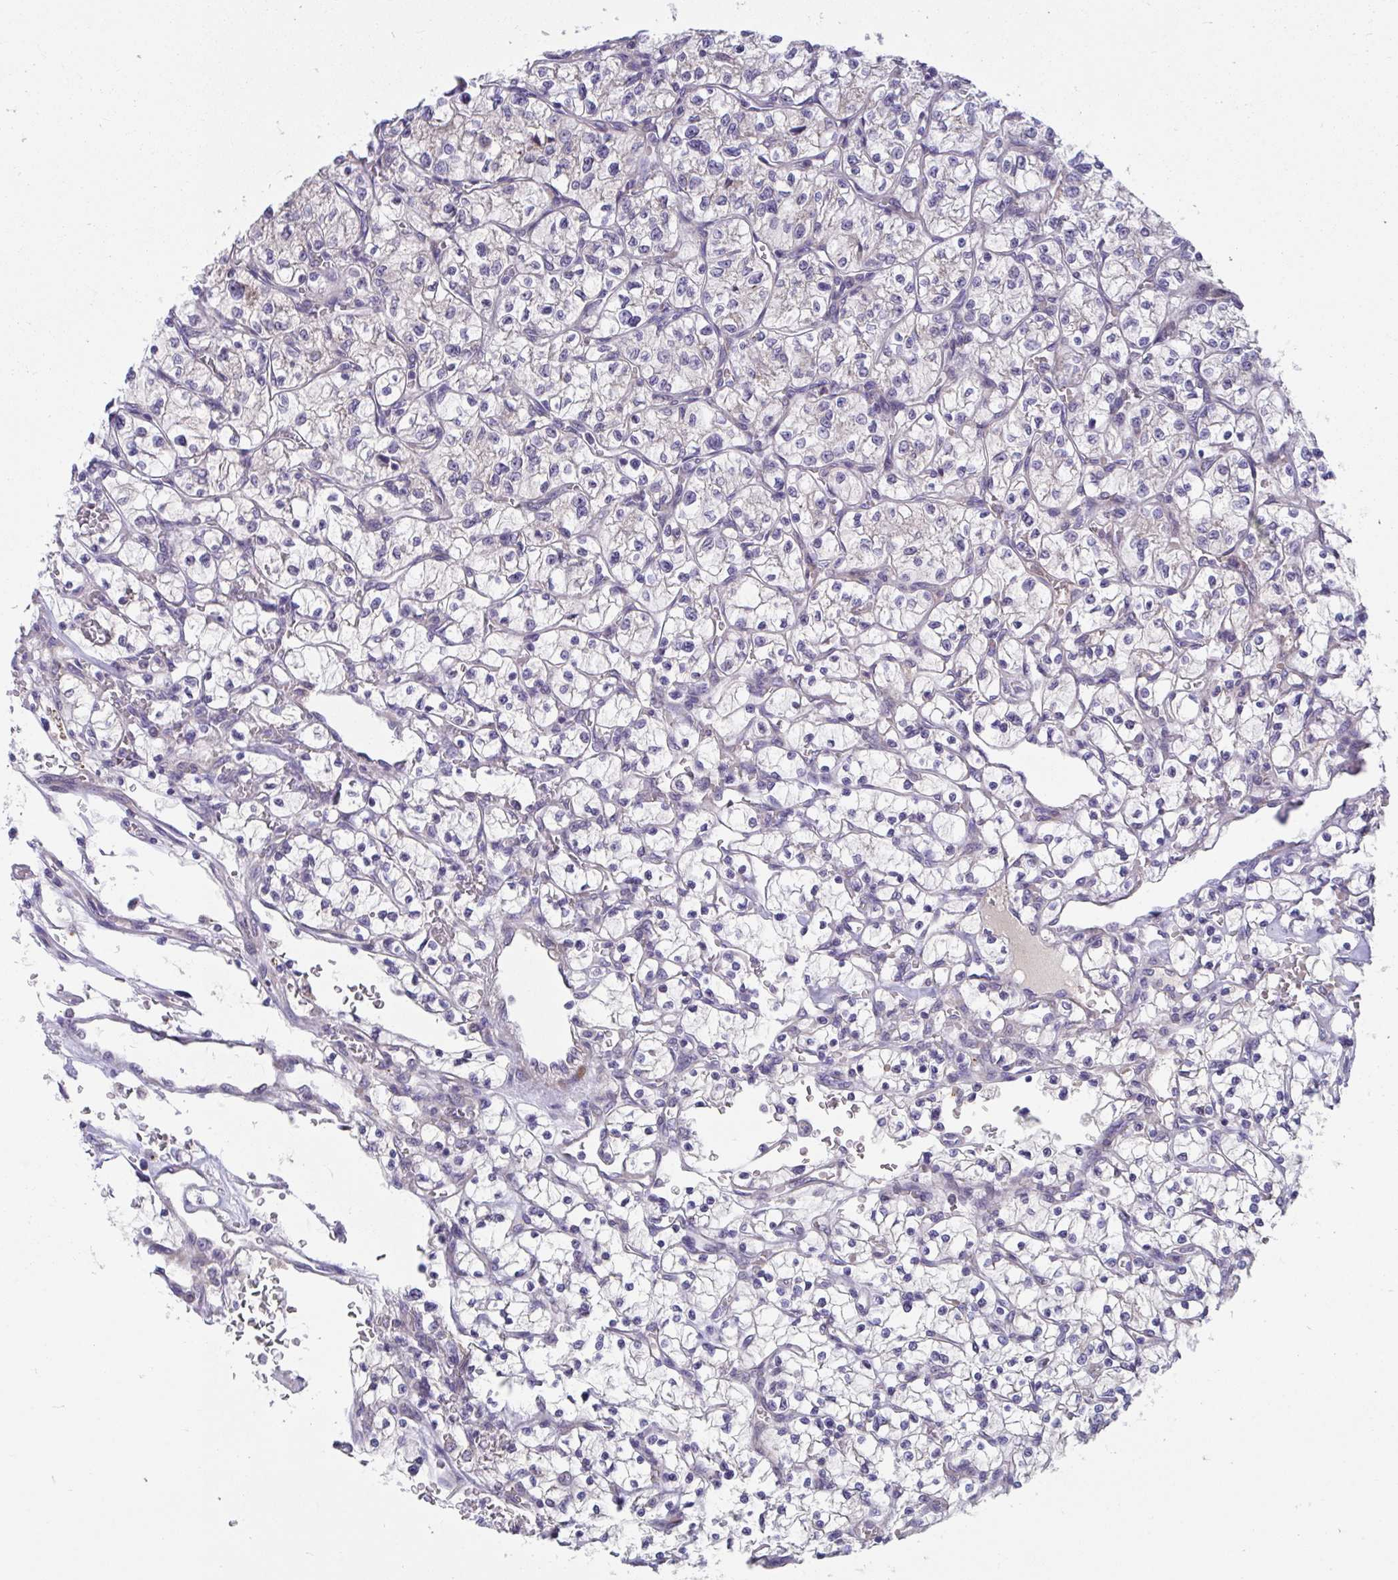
{"staining": {"intensity": "negative", "quantity": "none", "location": "none"}, "tissue": "renal cancer", "cell_type": "Tumor cells", "image_type": "cancer", "snomed": [{"axis": "morphology", "description": "Adenocarcinoma, NOS"}, {"axis": "topography", "description": "Kidney"}], "caption": "Histopathology image shows no protein expression in tumor cells of renal cancer tissue.", "gene": "SUSD4", "patient": {"sex": "female", "age": 64}}